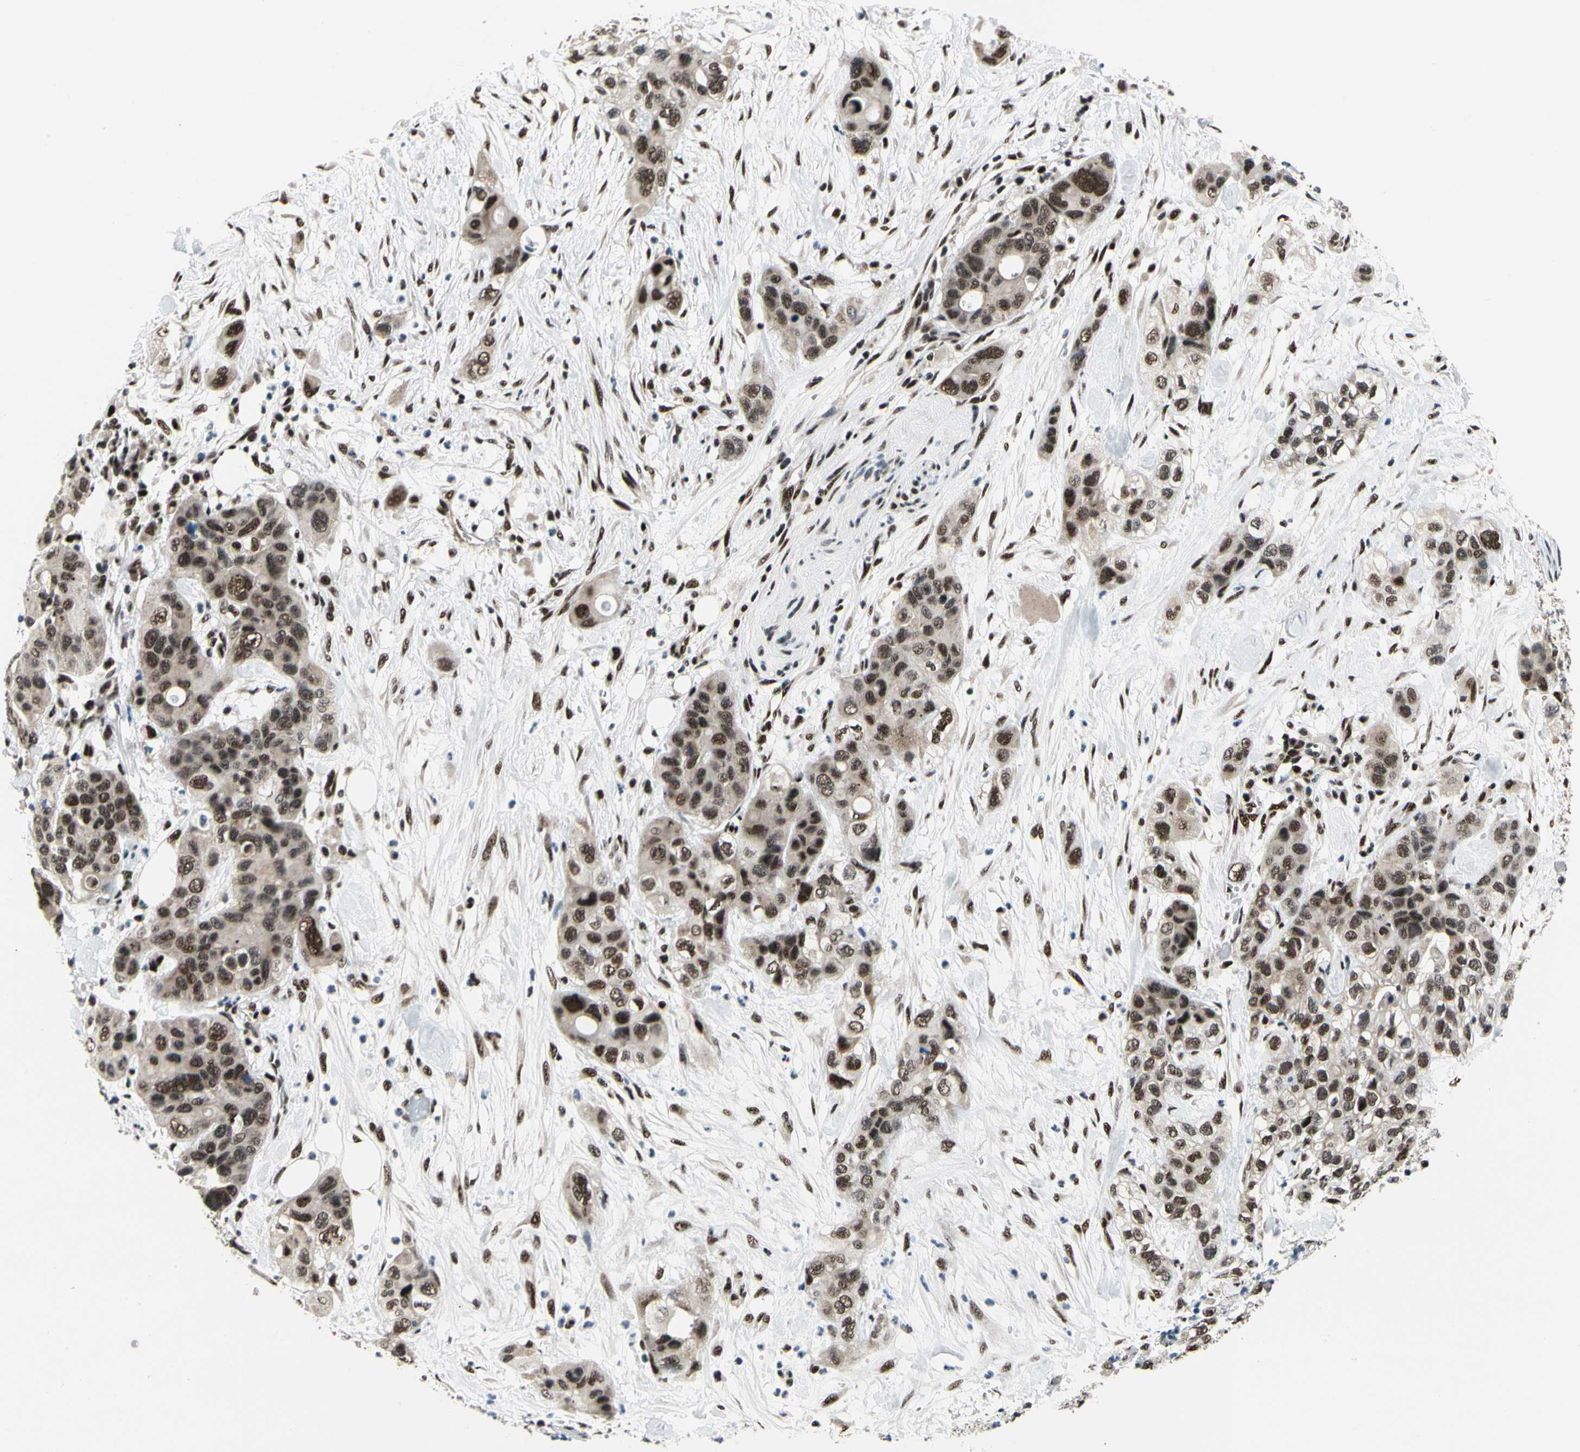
{"staining": {"intensity": "moderate", "quantity": ">75%", "location": "nuclear"}, "tissue": "pancreatic cancer", "cell_type": "Tumor cells", "image_type": "cancer", "snomed": [{"axis": "morphology", "description": "Adenocarcinoma, NOS"}, {"axis": "topography", "description": "Pancreas"}], "caption": "Adenocarcinoma (pancreatic) tissue exhibits moderate nuclear expression in approximately >75% of tumor cells, visualized by immunohistochemistry.", "gene": "SRSF11", "patient": {"sex": "female", "age": 71}}